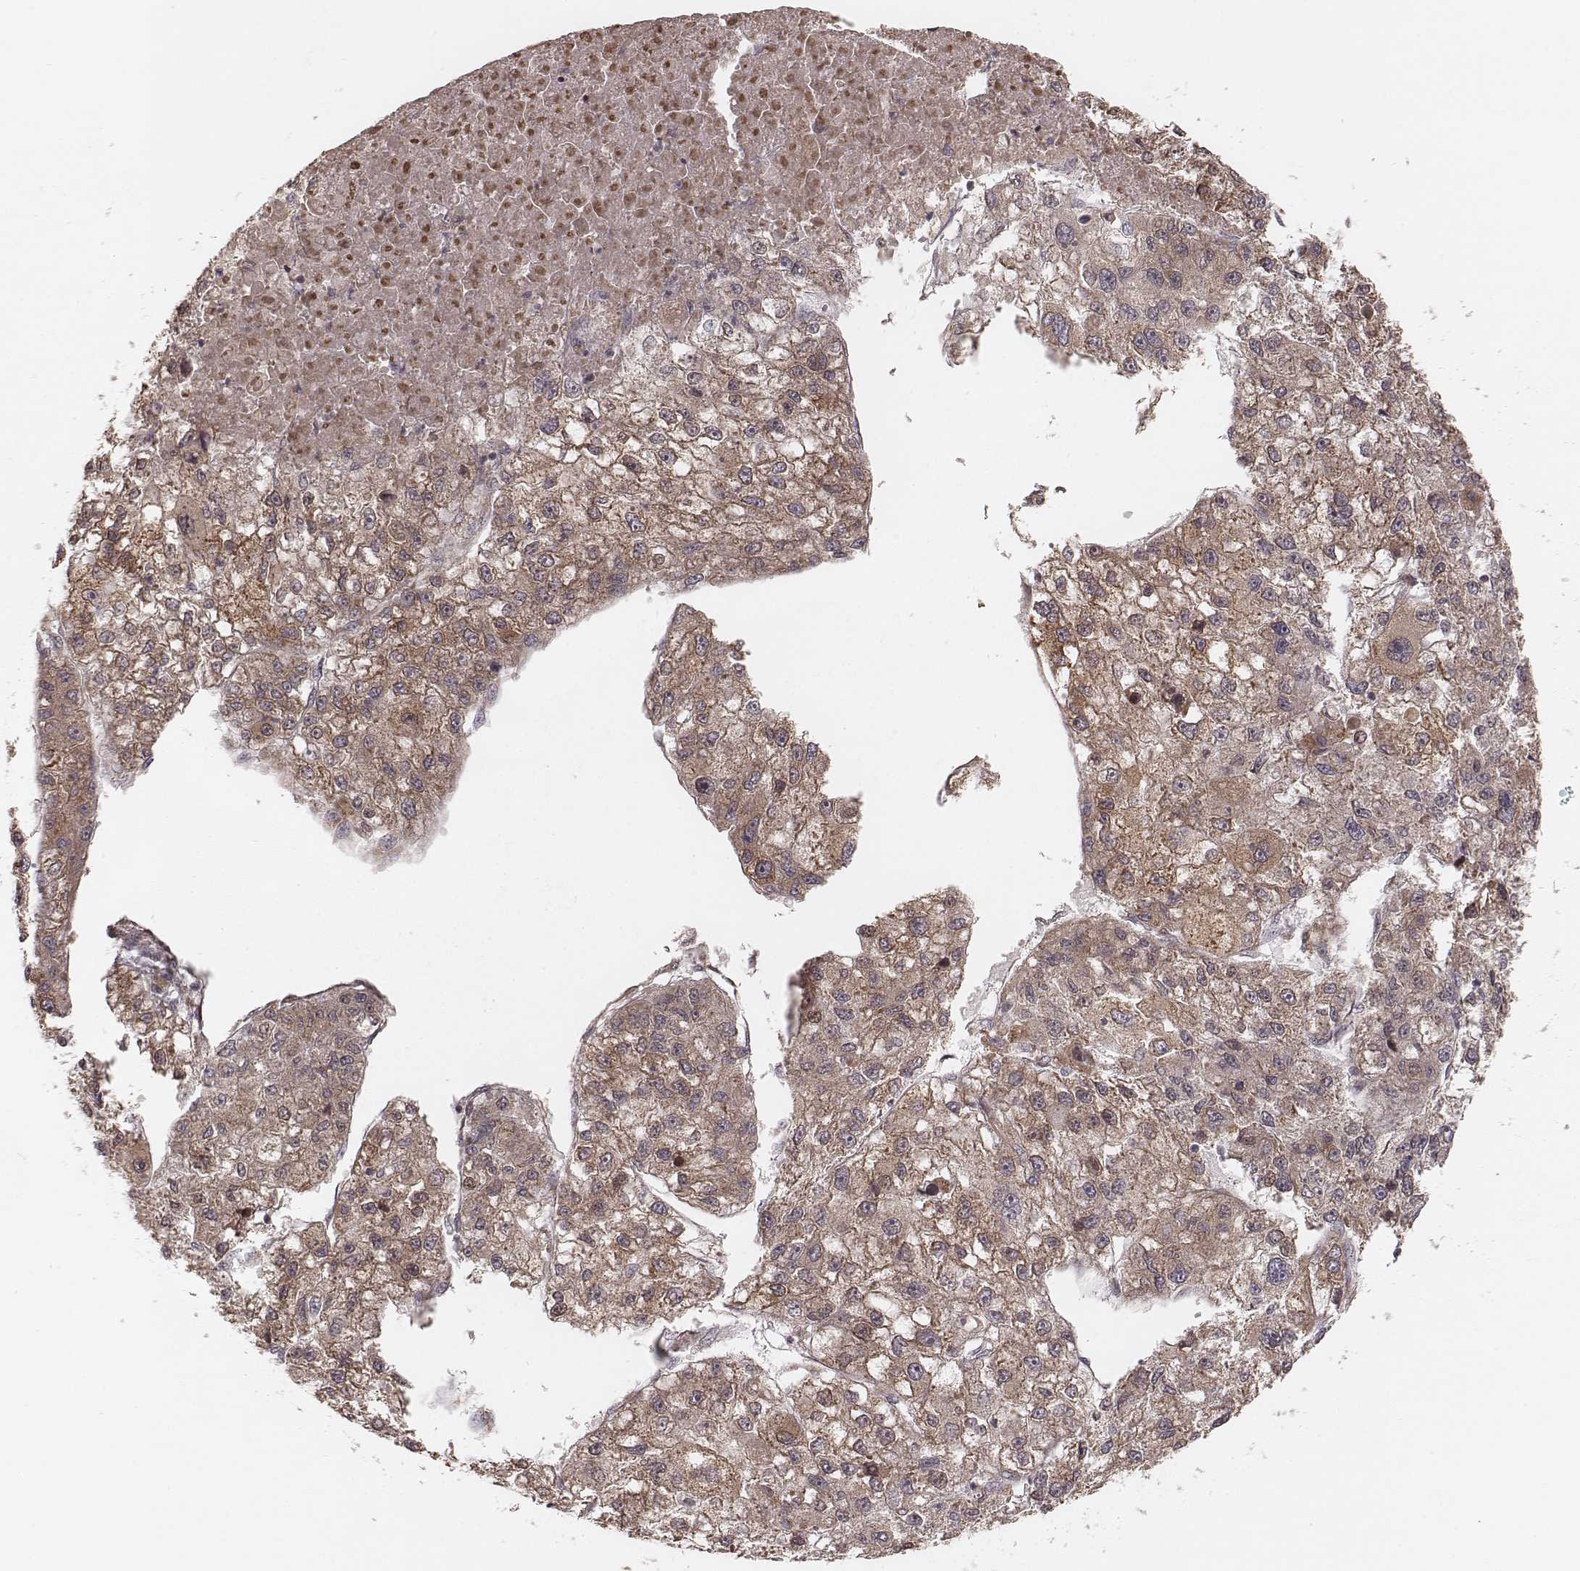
{"staining": {"intensity": "moderate", "quantity": ">75%", "location": "cytoplasmic/membranous"}, "tissue": "liver cancer", "cell_type": "Tumor cells", "image_type": "cancer", "snomed": [{"axis": "morphology", "description": "Carcinoma, Hepatocellular, NOS"}, {"axis": "topography", "description": "Liver"}], "caption": "Approximately >75% of tumor cells in liver cancer show moderate cytoplasmic/membranous protein positivity as visualized by brown immunohistochemical staining.", "gene": "MYO19", "patient": {"sex": "male", "age": 56}}